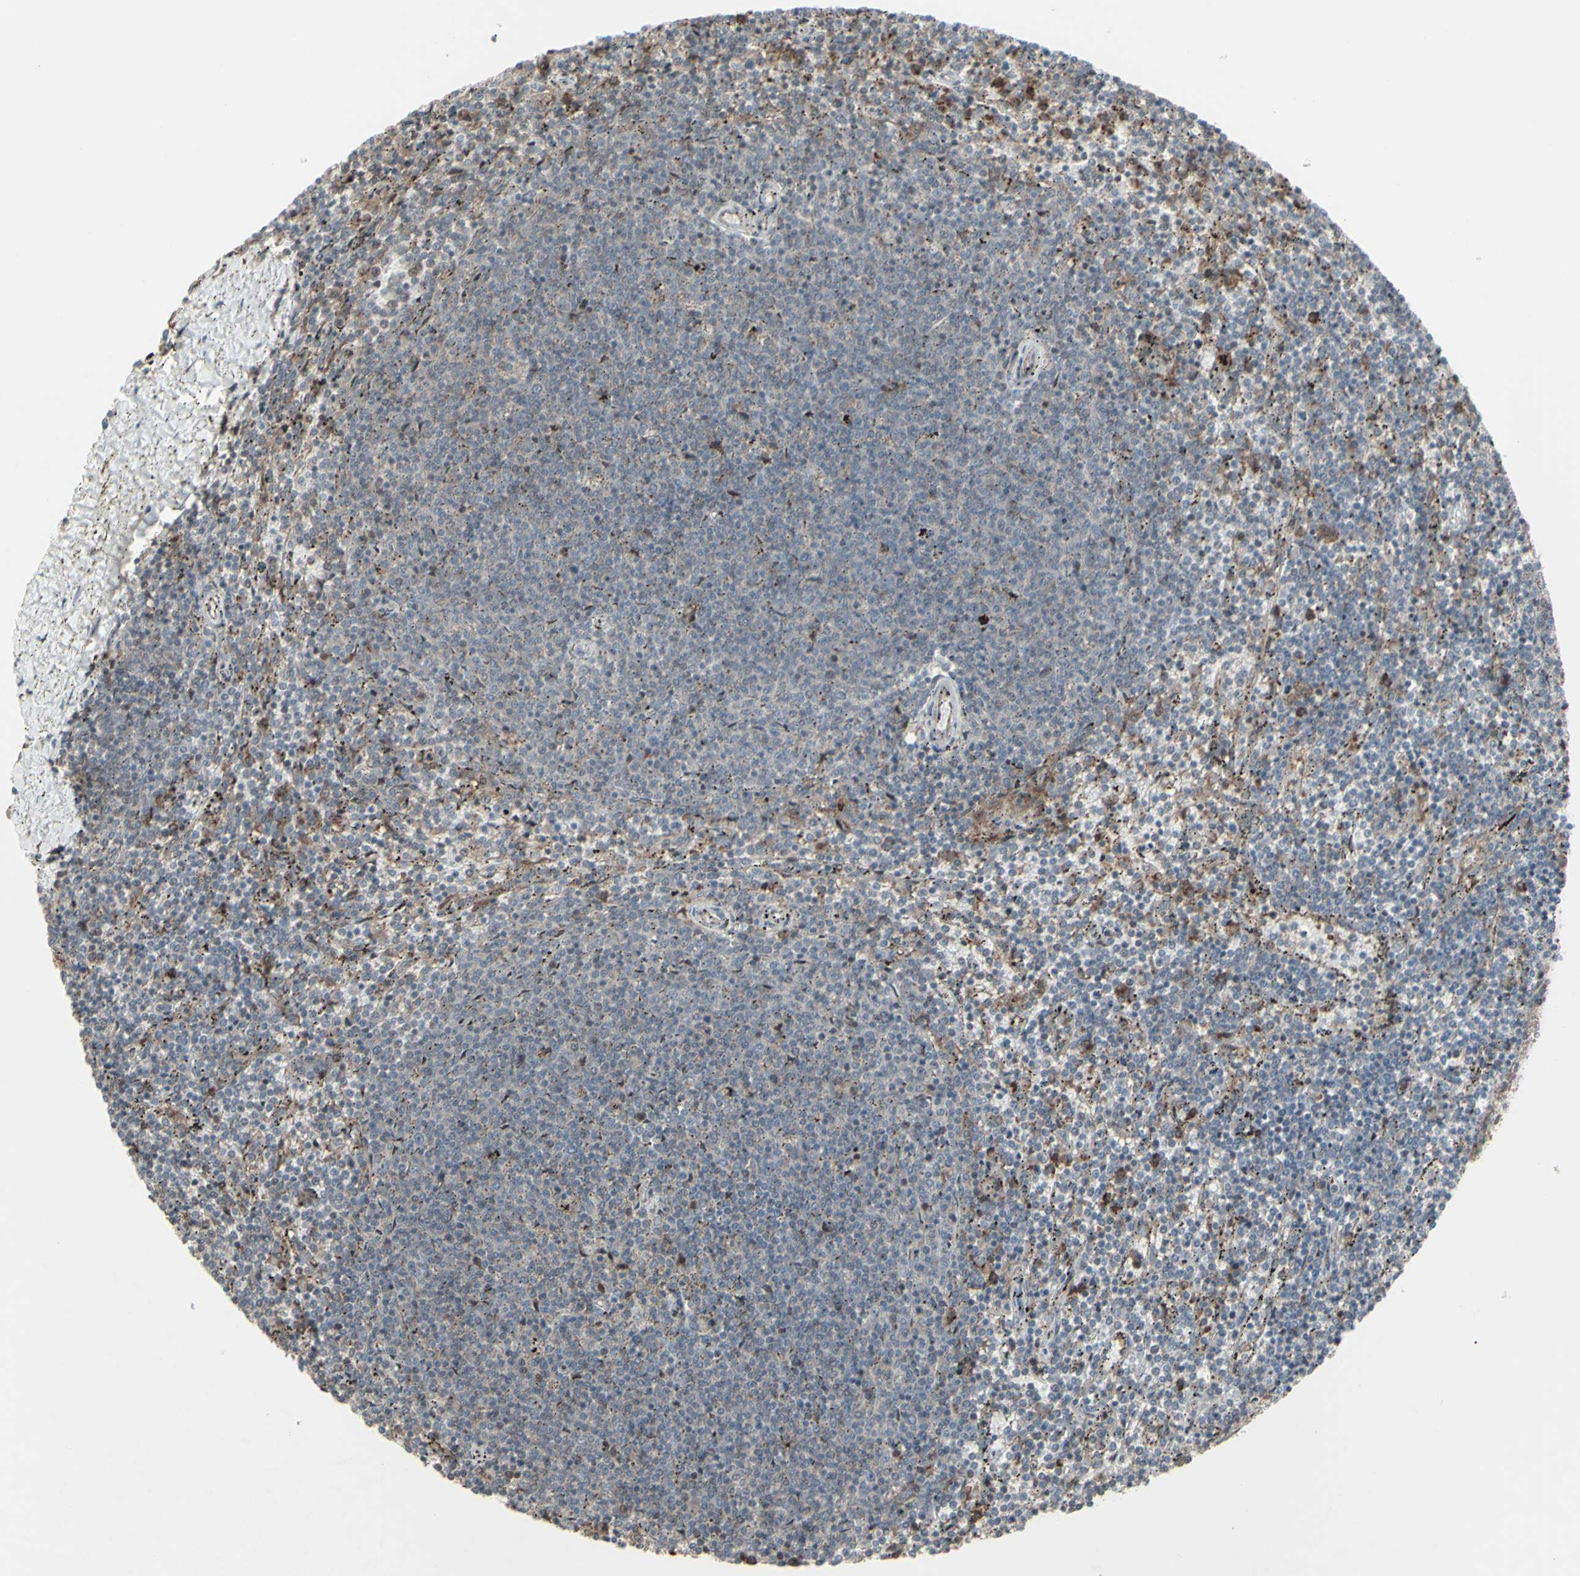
{"staining": {"intensity": "weak", "quantity": "<25%", "location": "cytoplasmic/membranous"}, "tissue": "lymphoma", "cell_type": "Tumor cells", "image_type": "cancer", "snomed": [{"axis": "morphology", "description": "Malignant lymphoma, non-Hodgkin's type, Low grade"}, {"axis": "topography", "description": "Spleen"}], "caption": "Tumor cells are negative for protein expression in human low-grade malignant lymphoma, non-Hodgkin's type. (Brightfield microscopy of DAB (3,3'-diaminobenzidine) IHC at high magnification).", "gene": "CD33", "patient": {"sex": "female", "age": 50}}